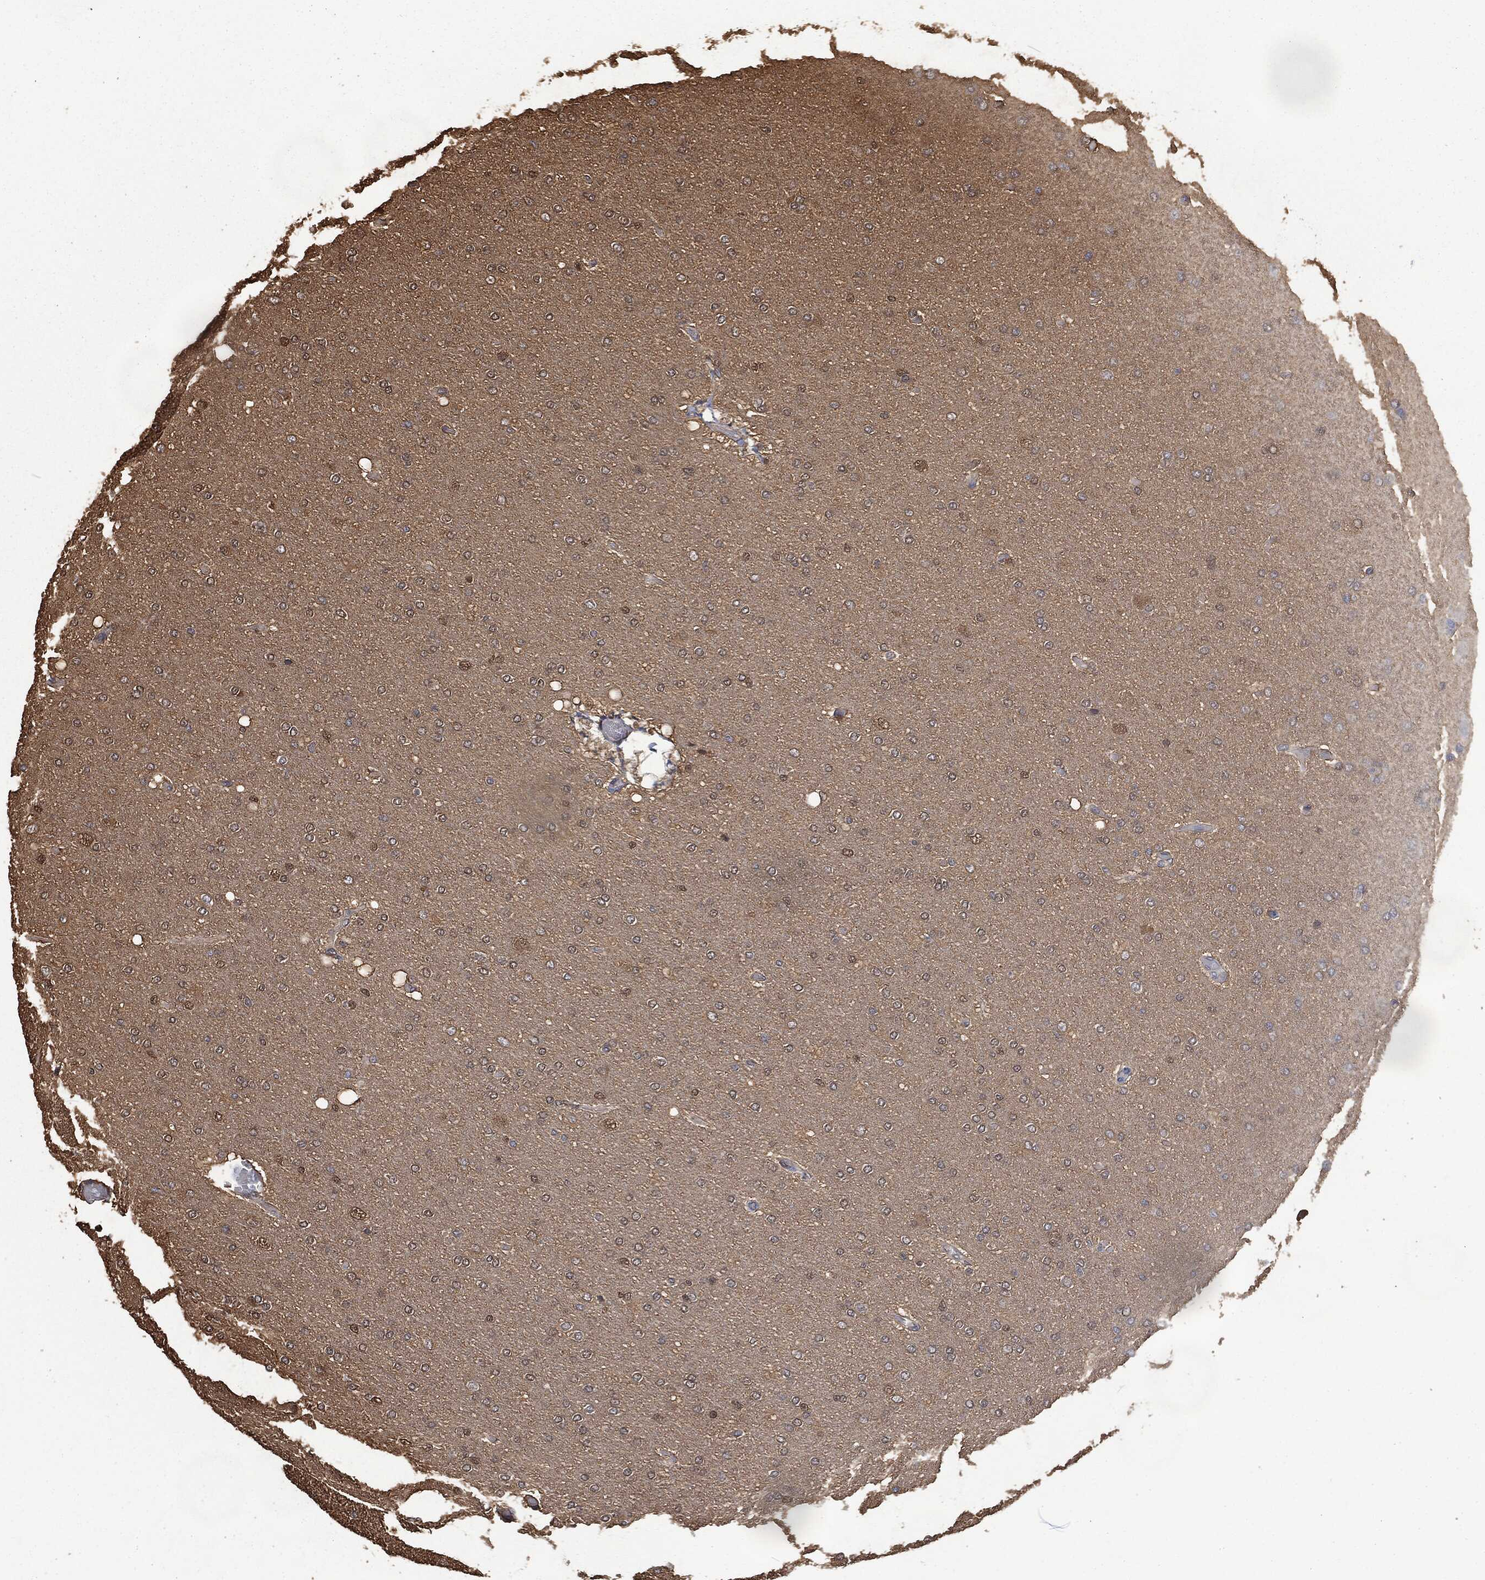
{"staining": {"intensity": "weak", "quantity": "<25%", "location": "cytoplasmic/membranous,nuclear"}, "tissue": "glioma", "cell_type": "Tumor cells", "image_type": "cancer", "snomed": [{"axis": "morphology", "description": "Glioma, malignant, High grade"}, {"axis": "topography", "description": "Cerebral cortex"}], "caption": "This histopathology image is of malignant glioma (high-grade) stained with immunohistochemistry (IHC) to label a protein in brown with the nuclei are counter-stained blue. There is no positivity in tumor cells.", "gene": "PRDX4", "patient": {"sex": "male", "age": 70}}